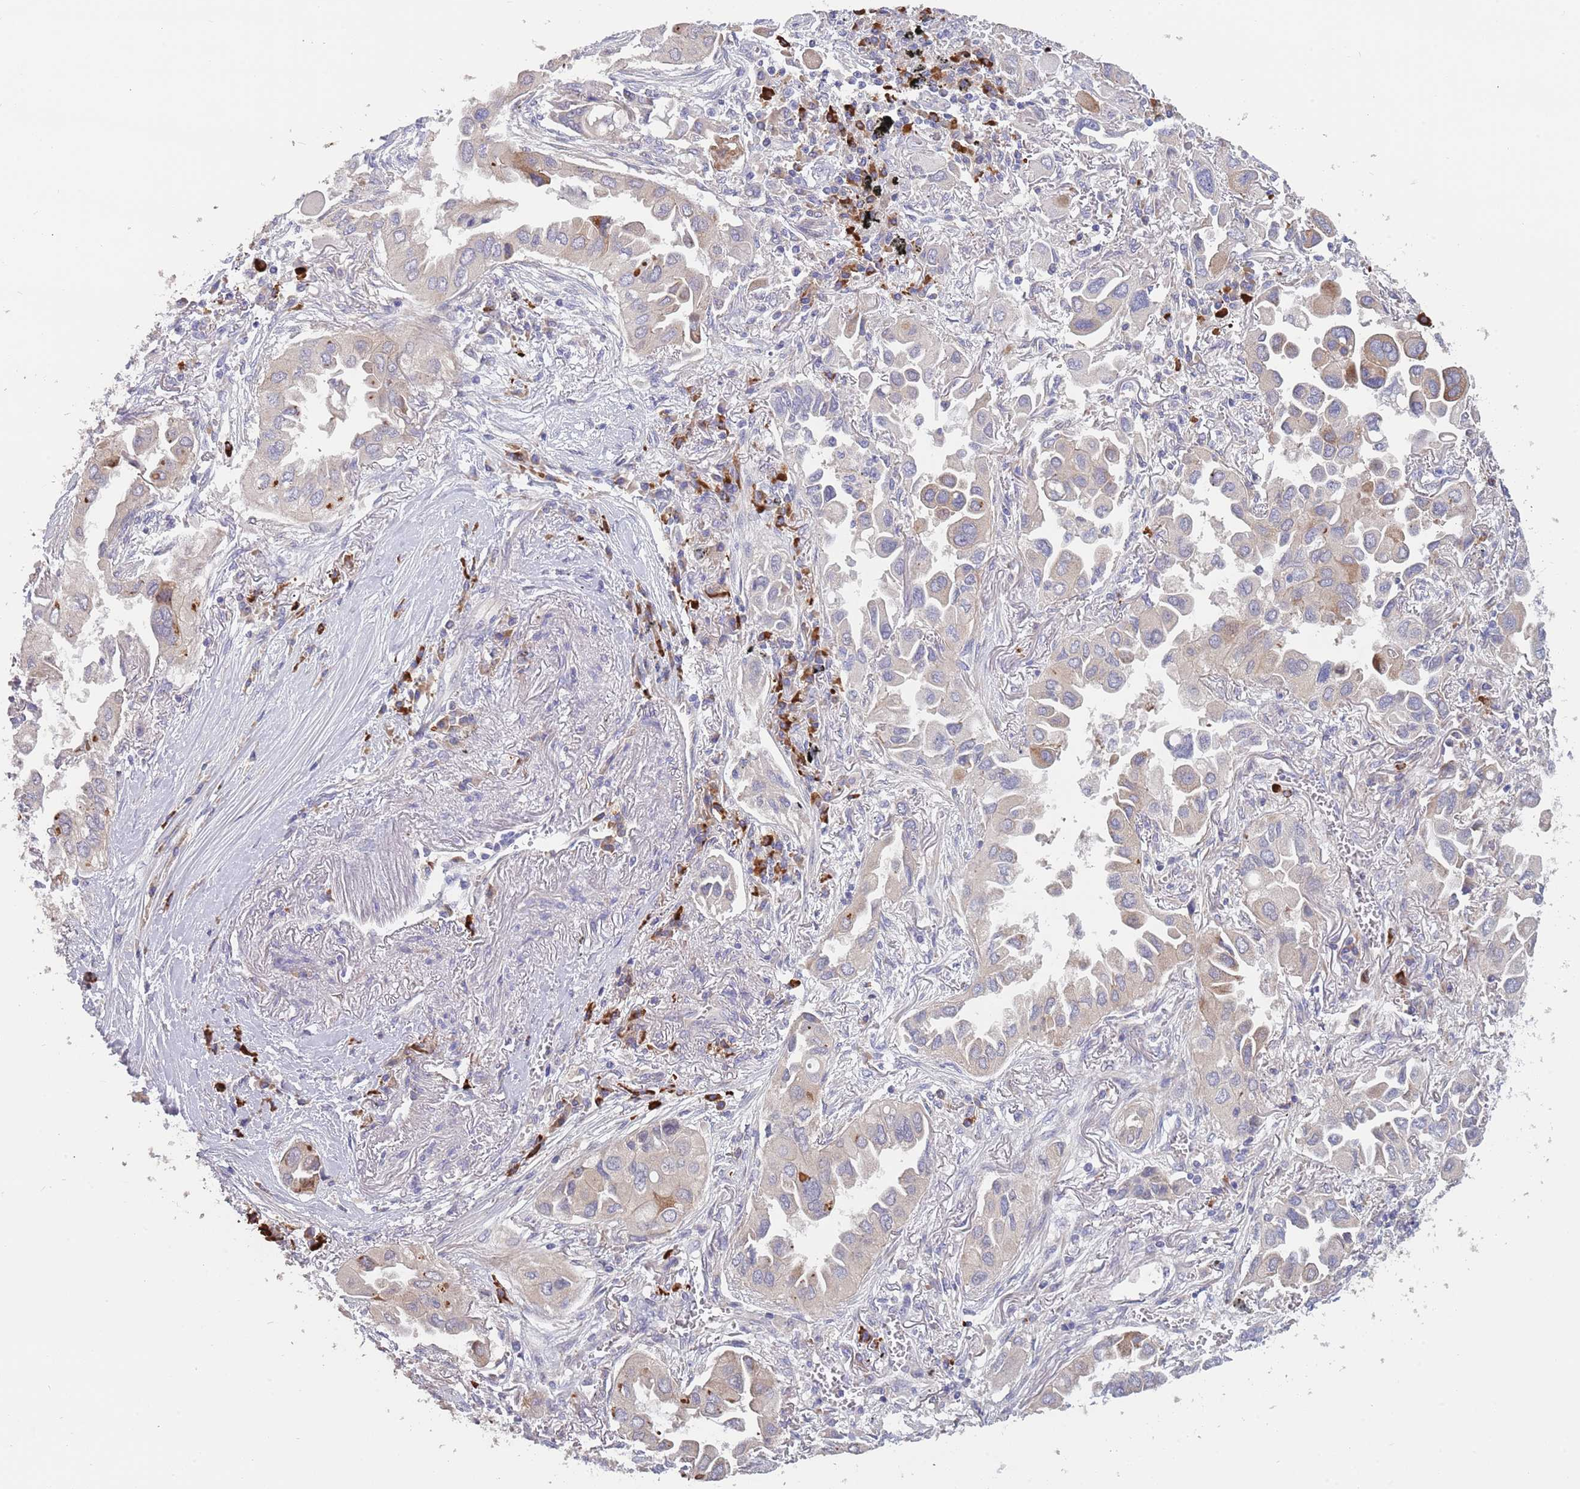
{"staining": {"intensity": "moderate", "quantity": "<25%", "location": "cytoplasmic/membranous"}, "tissue": "lung cancer", "cell_type": "Tumor cells", "image_type": "cancer", "snomed": [{"axis": "morphology", "description": "Adenocarcinoma, NOS"}, {"axis": "topography", "description": "Lung"}], "caption": "The micrograph displays immunohistochemical staining of lung cancer. There is moderate cytoplasmic/membranous expression is seen in about <25% of tumor cells.", "gene": "SUSD1", "patient": {"sex": "female", "age": 76}}